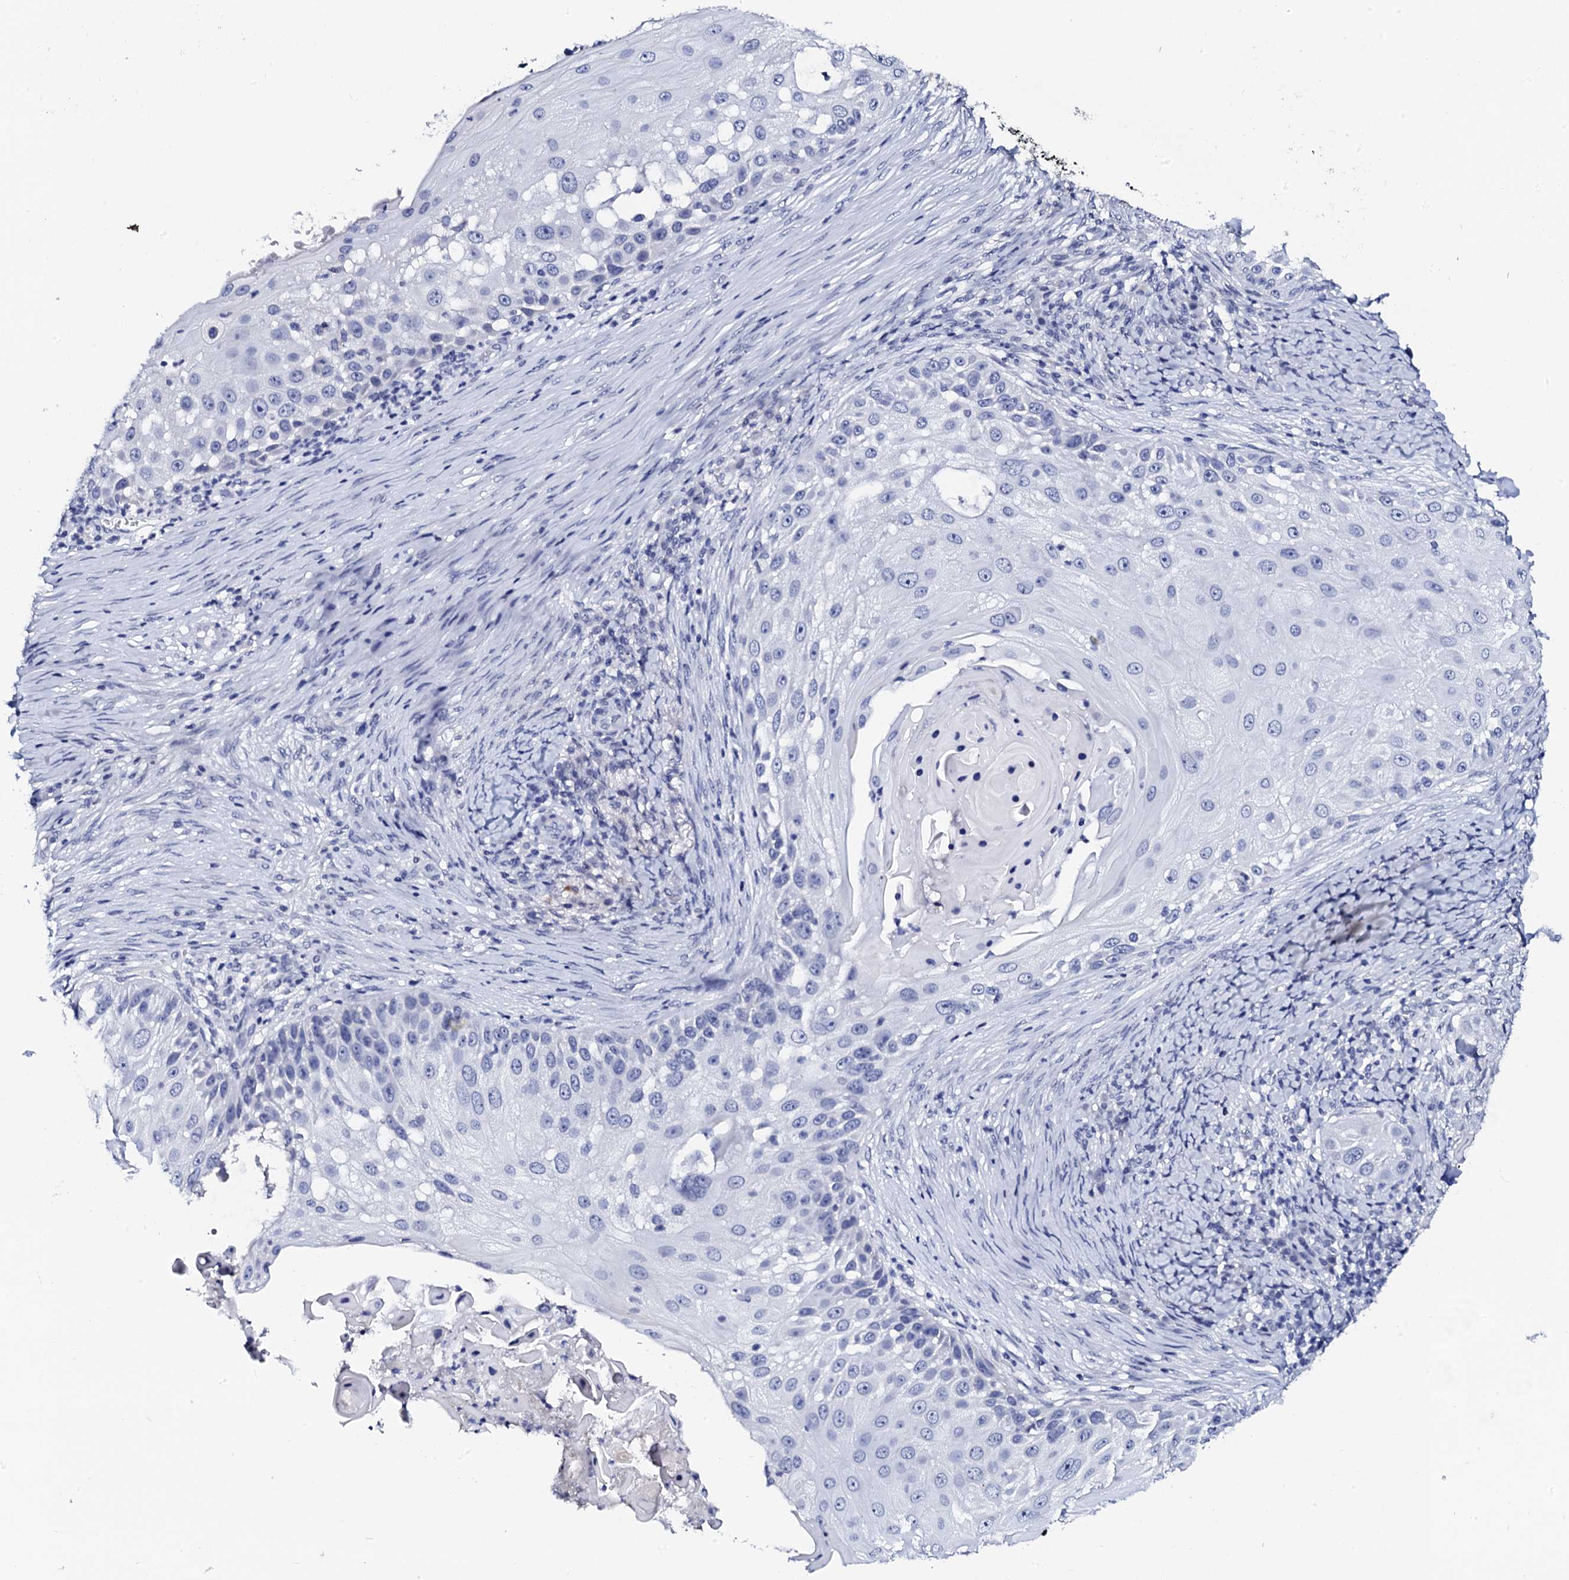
{"staining": {"intensity": "negative", "quantity": "none", "location": "none"}, "tissue": "skin cancer", "cell_type": "Tumor cells", "image_type": "cancer", "snomed": [{"axis": "morphology", "description": "Squamous cell carcinoma, NOS"}, {"axis": "topography", "description": "Skin"}], "caption": "IHC photomicrograph of squamous cell carcinoma (skin) stained for a protein (brown), which reveals no staining in tumor cells. The staining was performed using DAB to visualize the protein expression in brown, while the nuclei were stained in blue with hematoxylin (Magnification: 20x).", "gene": "SPATA19", "patient": {"sex": "female", "age": 44}}